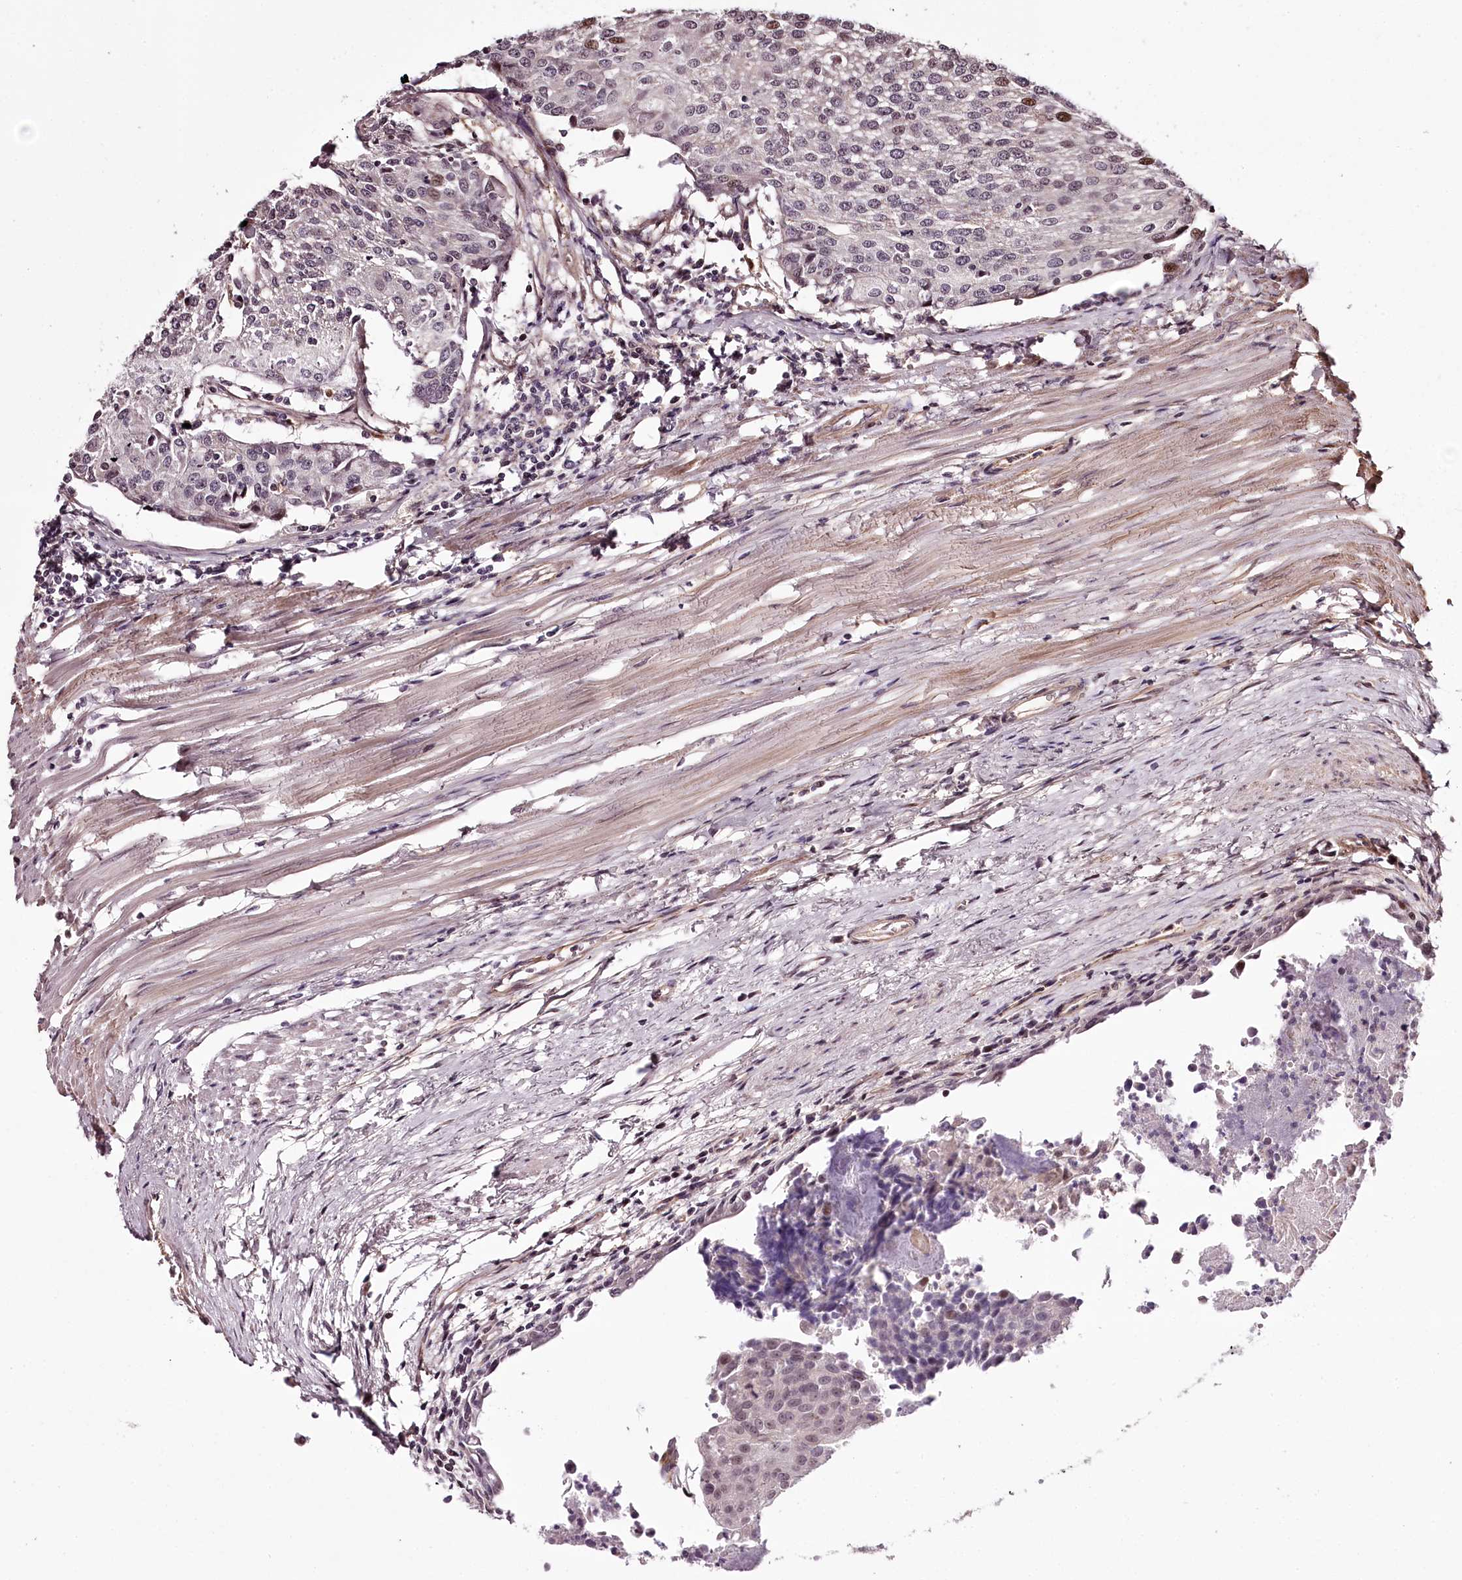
{"staining": {"intensity": "moderate", "quantity": "<25%", "location": "nuclear"}, "tissue": "urothelial cancer", "cell_type": "Tumor cells", "image_type": "cancer", "snomed": [{"axis": "morphology", "description": "Urothelial carcinoma, High grade"}, {"axis": "topography", "description": "Urinary bladder"}], "caption": "Urothelial carcinoma (high-grade) tissue demonstrates moderate nuclear staining in approximately <25% of tumor cells", "gene": "TTC33", "patient": {"sex": "female", "age": 85}}